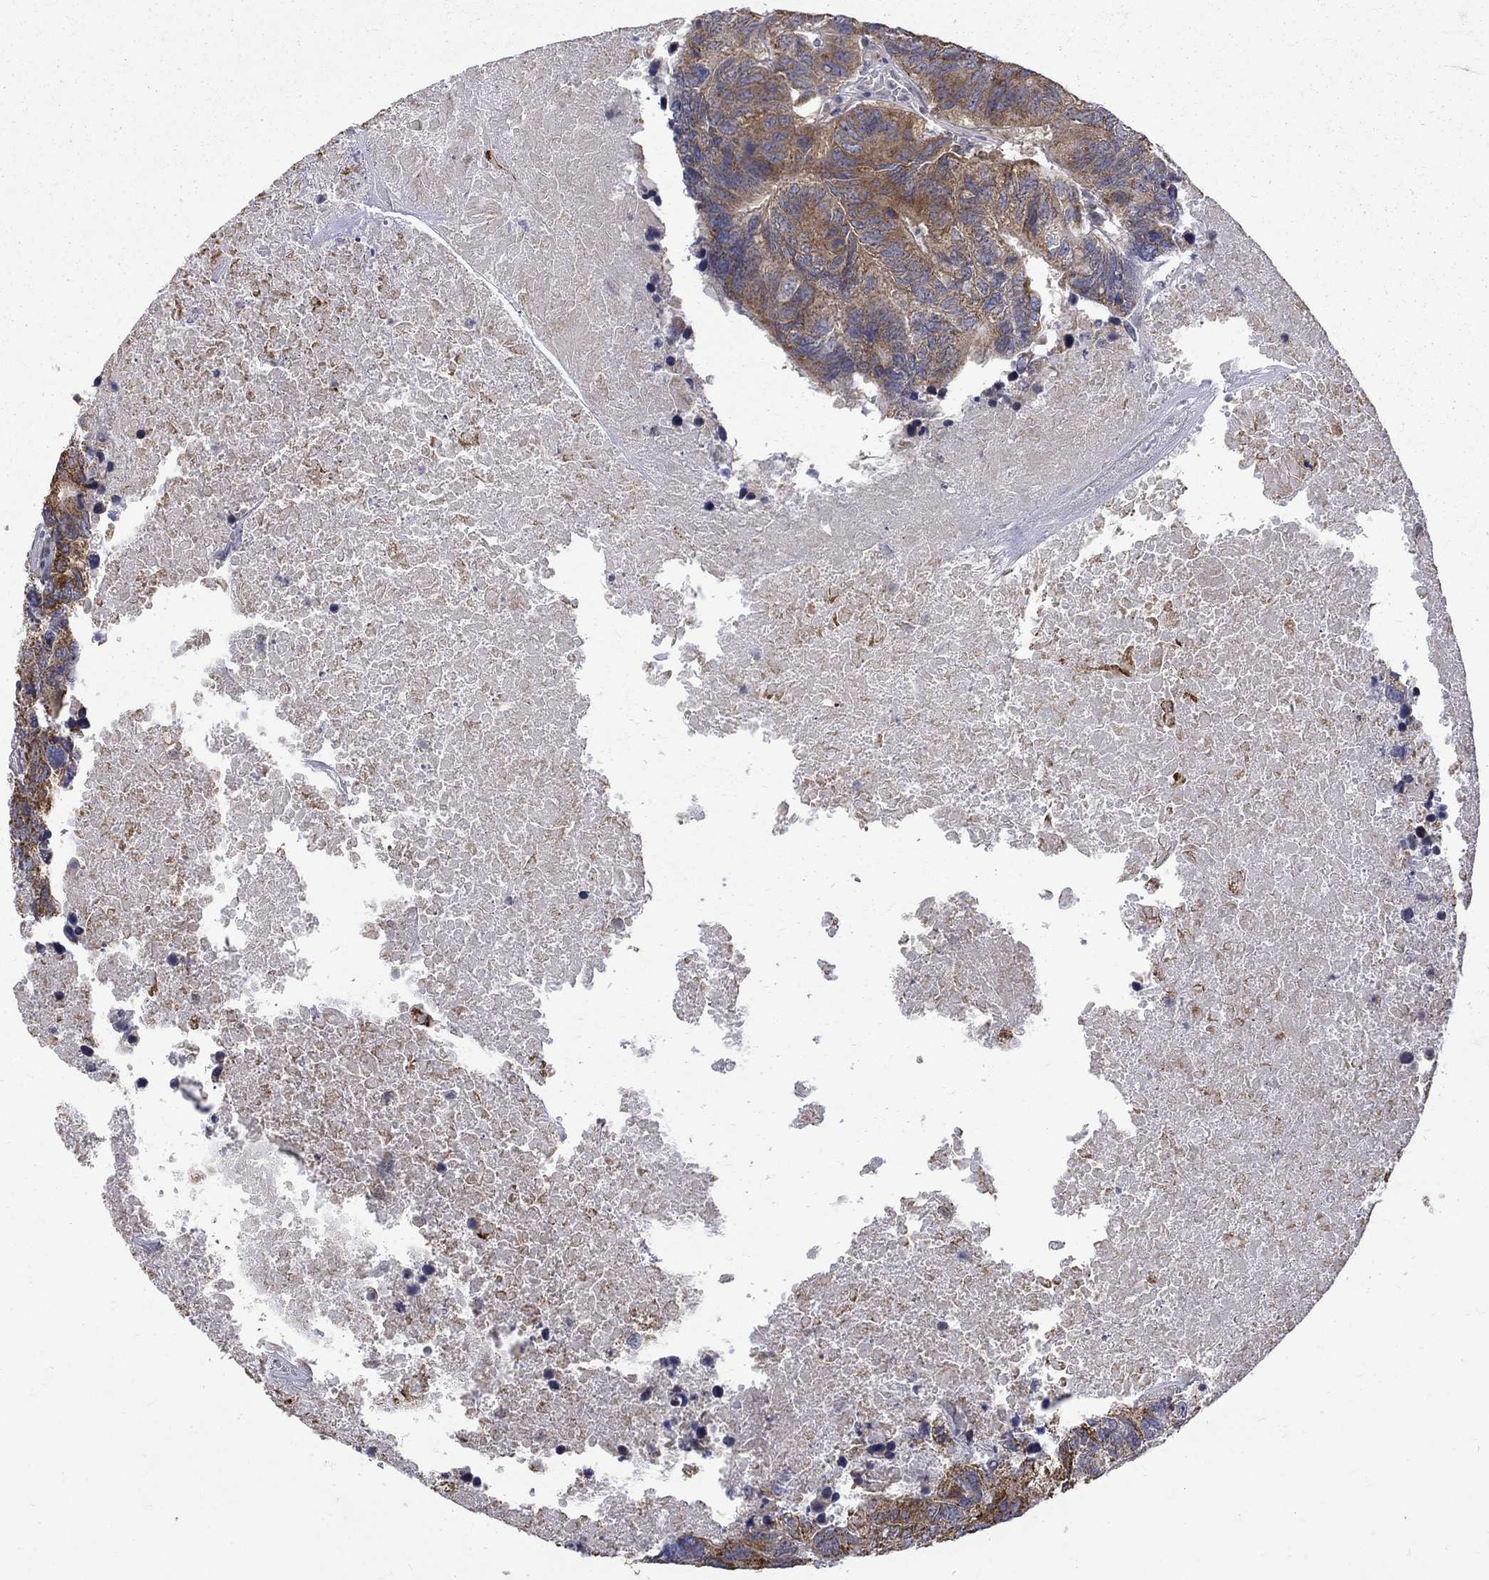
{"staining": {"intensity": "moderate", "quantity": ">75%", "location": "cytoplasmic/membranous"}, "tissue": "colorectal cancer", "cell_type": "Tumor cells", "image_type": "cancer", "snomed": [{"axis": "morphology", "description": "Adenocarcinoma, NOS"}, {"axis": "topography", "description": "Colon"}], "caption": "This image displays immunohistochemistry (IHC) staining of adenocarcinoma (colorectal), with medium moderate cytoplasmic/membranous expression in about >75% of tumor cells.", "gene": "SH2B1", "patient": {"sex": "female", "age": 48}}